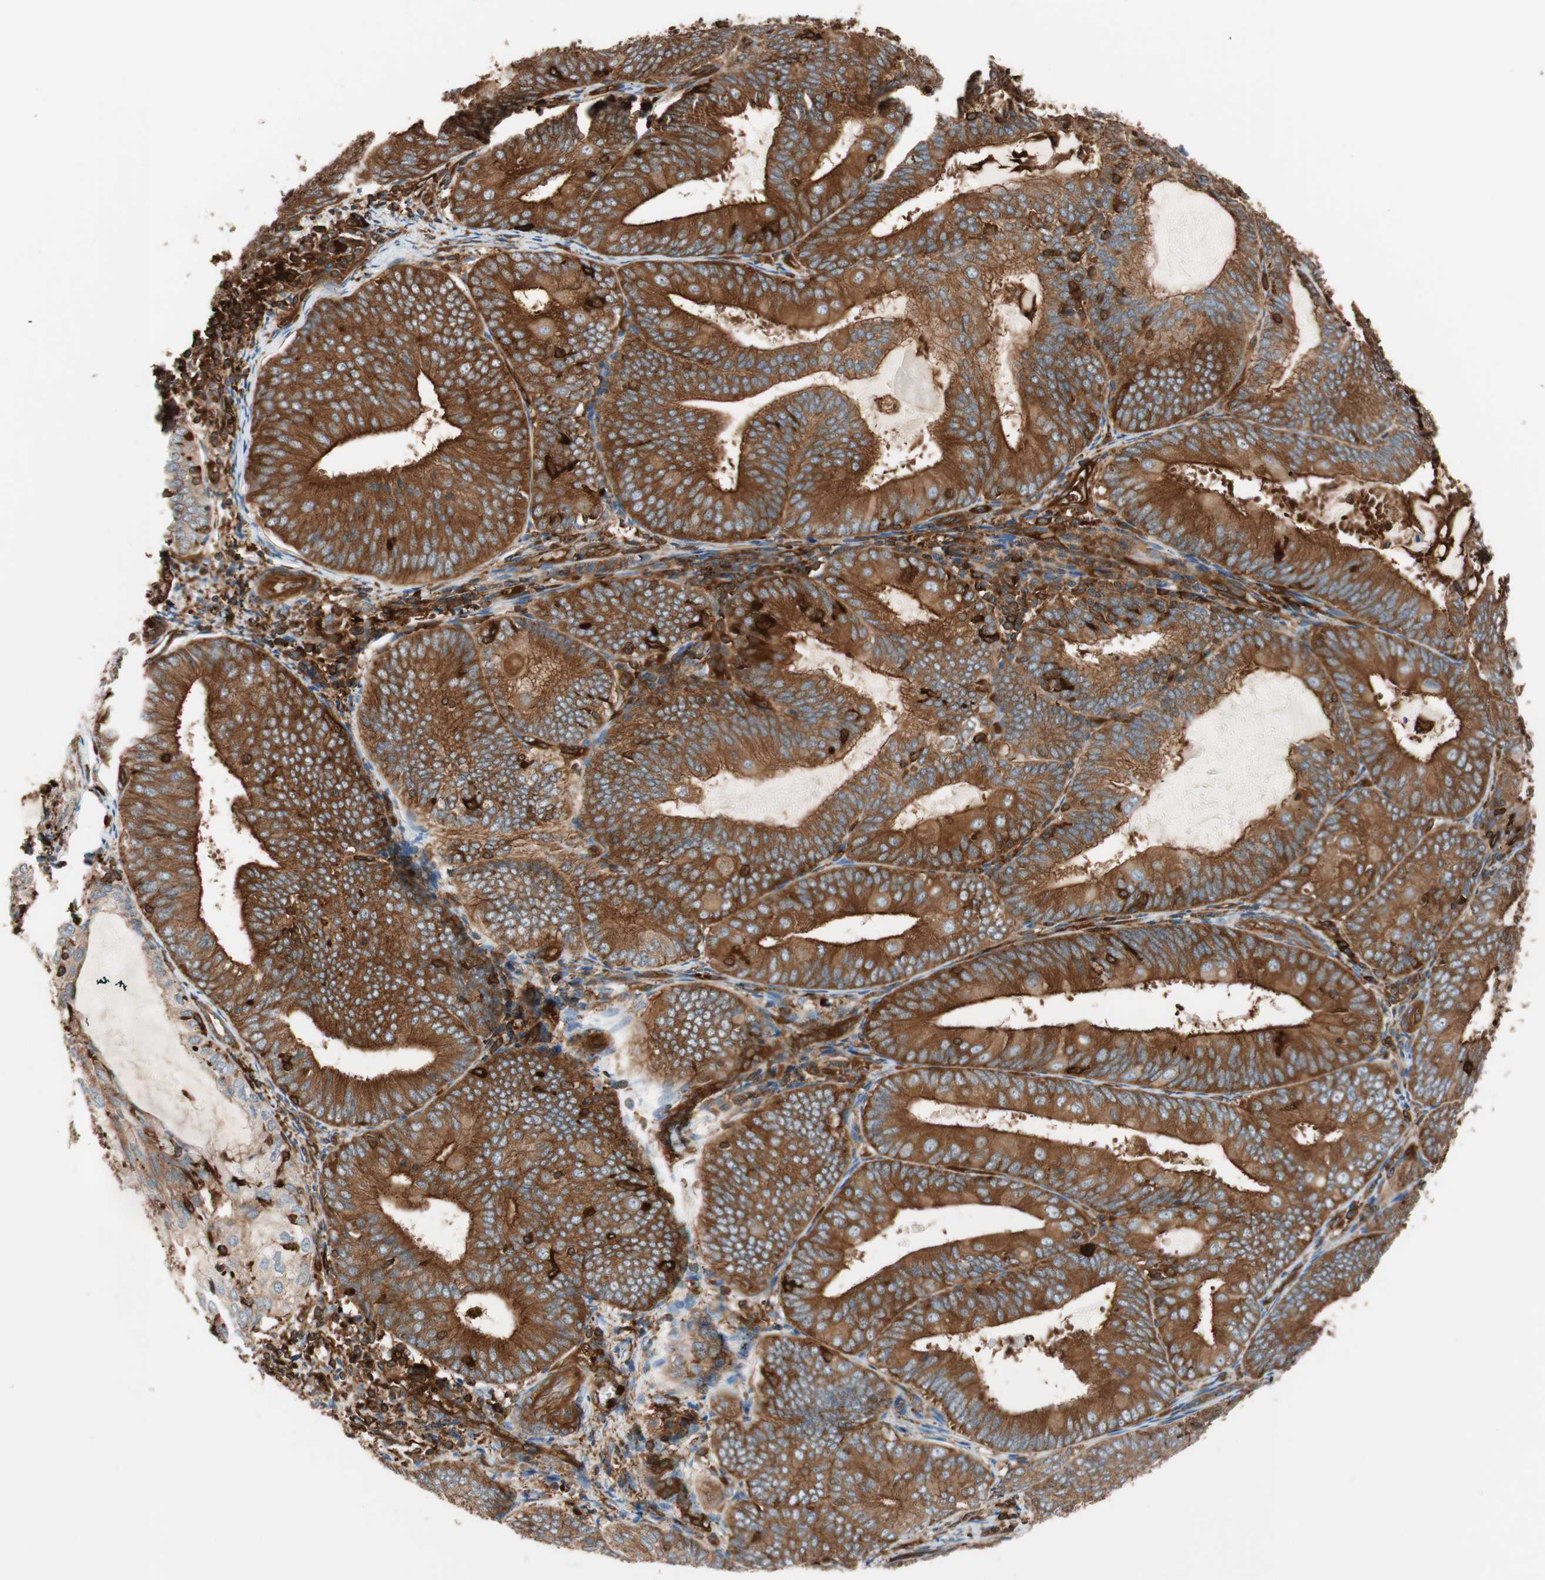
{"staining": {"intensity": "strong", "quantity": ">75%", "location": "cytoplasmic/membranous"}, "tissue": "endometrial cancer", "cell_type": "Tumor cells", "image_type": "cancer", "snomed": [{"axis": "morphology", "description": "Adenocarcinoma, NOS"}, {"axis": "topography", "description": "Endometrium"}], "caption": "Tumor cells reveal strong cytoplasmic/membranous staining in about >75% of cells in adenocarcinoma (endometrial).", "gene": "VASP", "patient": {"sex": "female", "age": 81}}